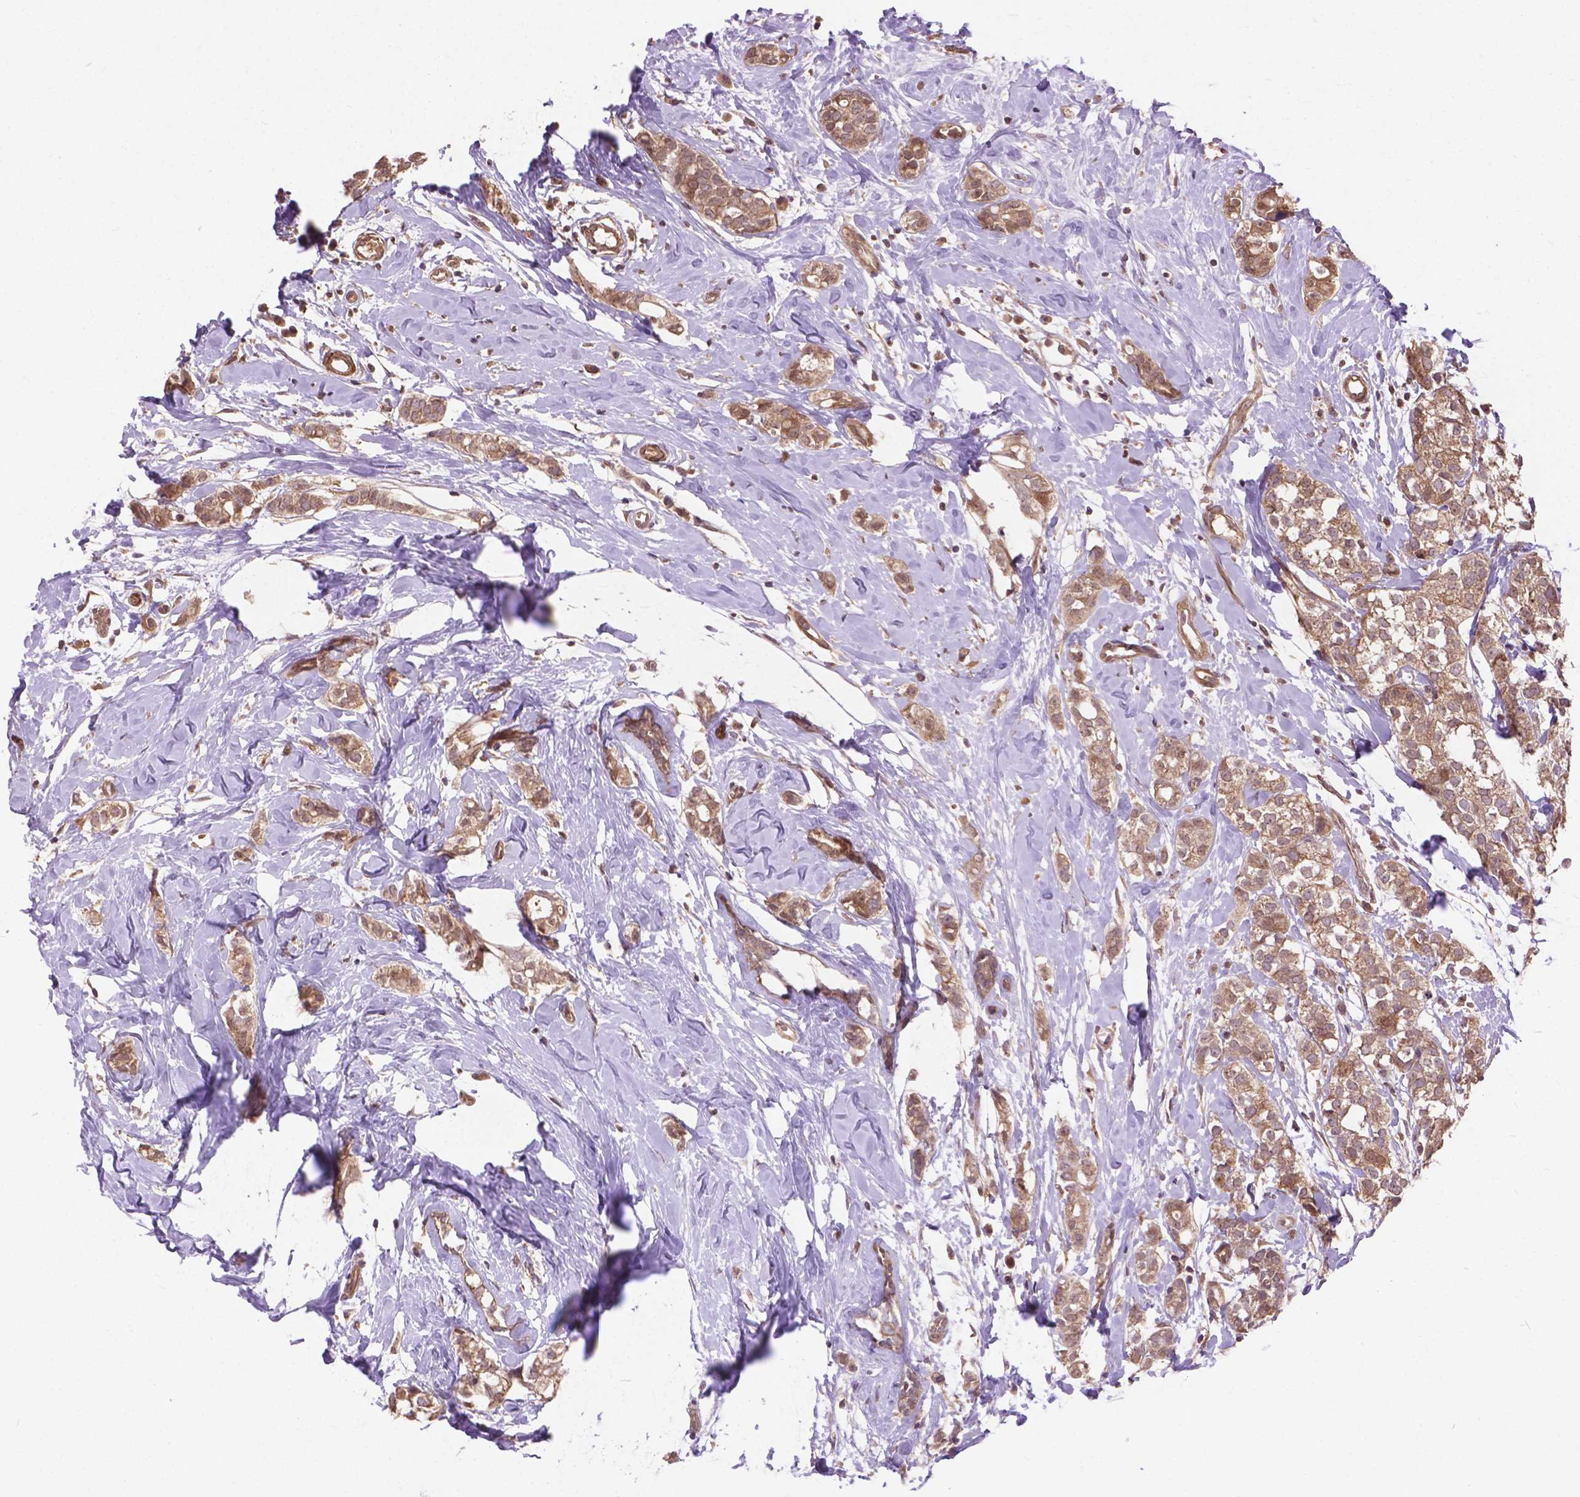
{"staining": {"intensity": "moderate", "quantity": ">75%", "location": "cytoplasmic/membranous"}, "tissue": "breast cancer", "cell_type": "Tumor cells", "image_type": "cancer", "snomed": [{"axis": "morphology", "description": "Duct carcinoma"}, {"axis": "topography", "description": "Breast"}], "caption": "Immunohistochemistry of human breast invasive ductal carcinoma displays medium levels of moderate cytoplasmic/membranous expression in approximately >75% of tumor cells. (brown staining indicates protein expression, while blue staining denotes nuclei).", "gene": "ZNF616", "patient": {"sex": "female", "age": 40}}